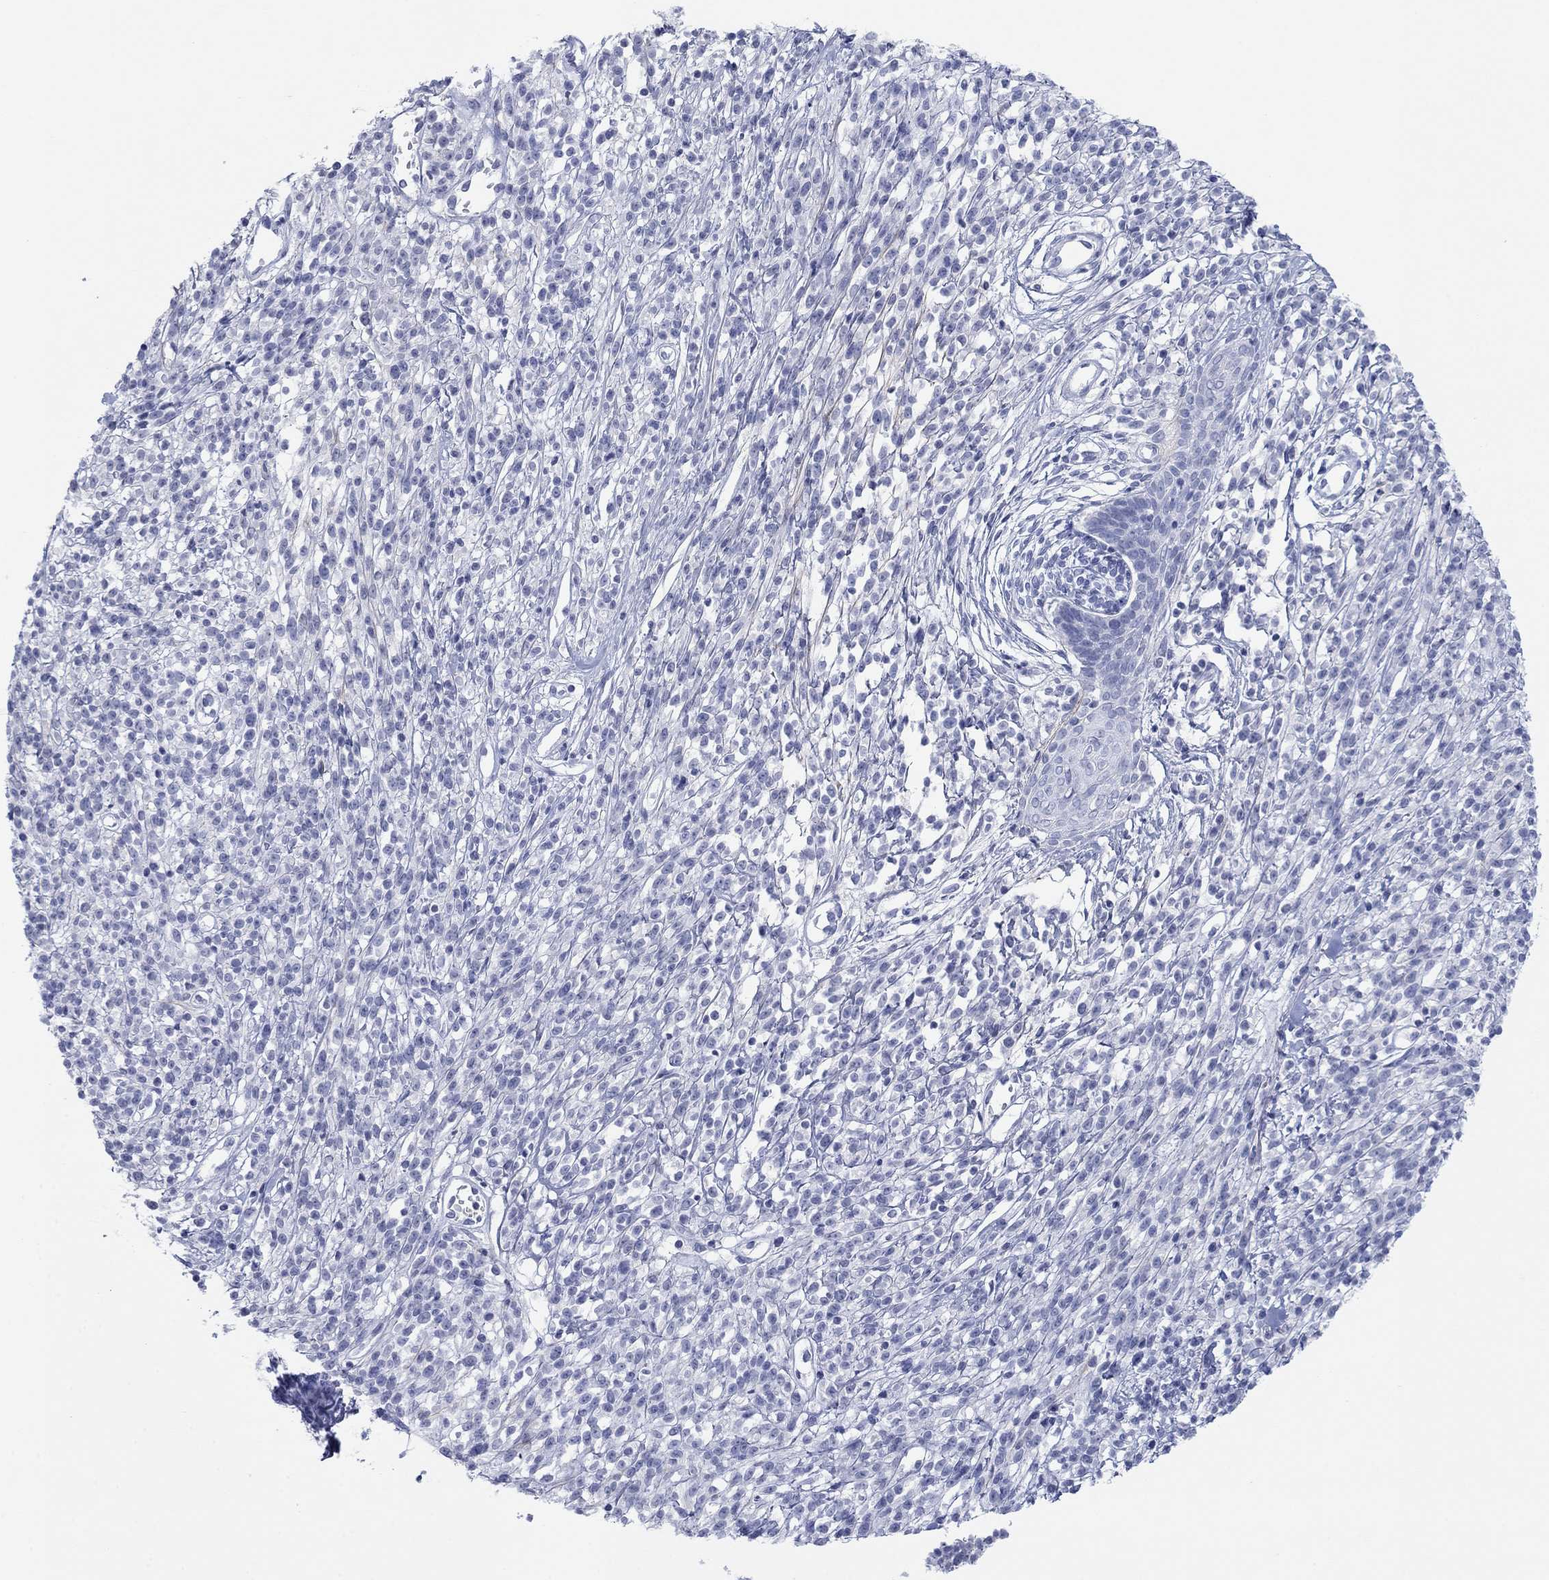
{"staining": {"intensity": "negative", "quantity": "none", "location": "none"}, "tissue": "melanoma", "cell_type": "Tumor cells", "image_type": "cancer", "snomed": [{"axis": "morphology", "description": "Malignant melanoma, NOS"}, {"axis": "topography", "description": "Skin"}, {"axis": "topography", "description": "Skin of trunk"}], "caption": "Tumor cells show no significant staining in melanoma.", "gene": "PDYN", "patient": {"sex": "male", "age": 74}}